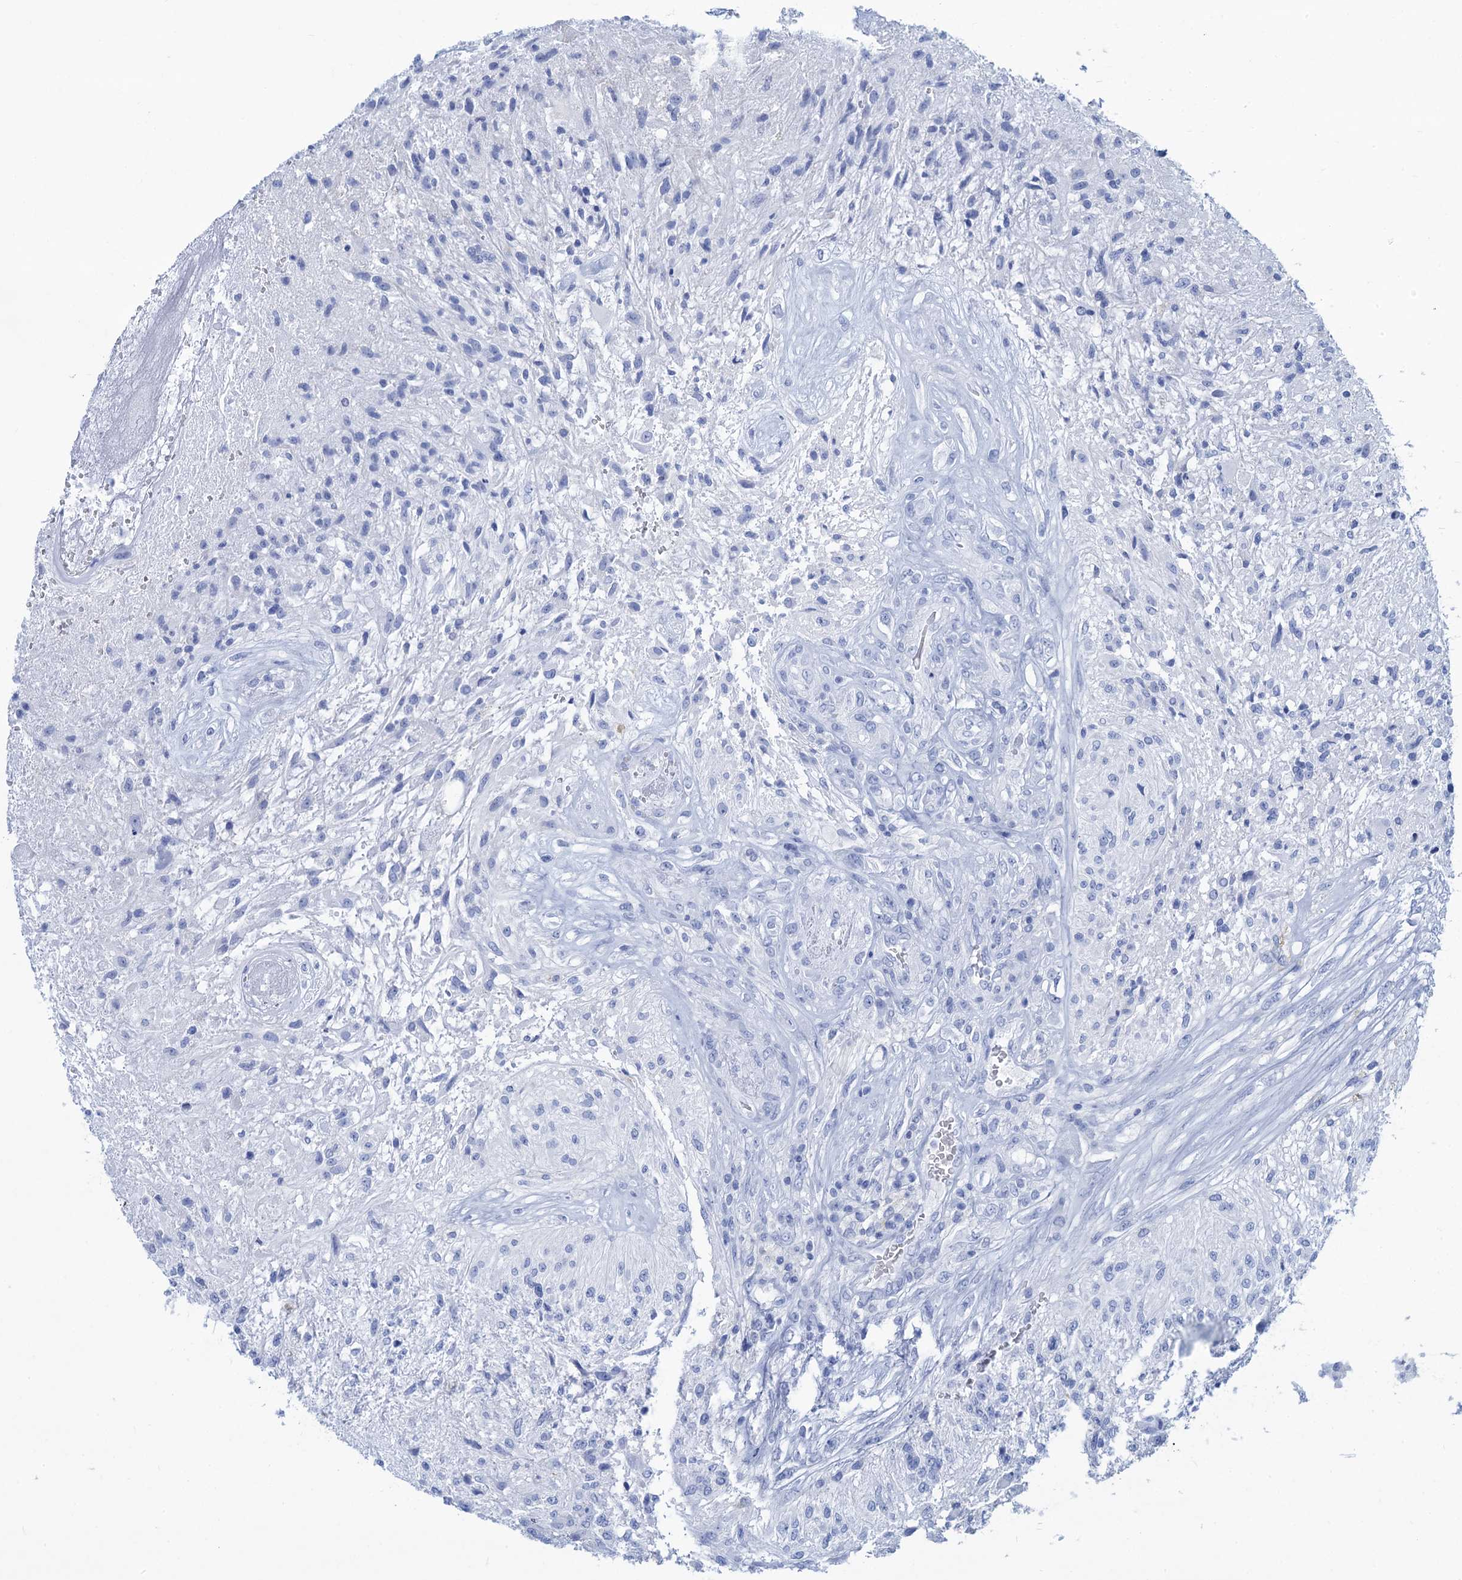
{"staining": {"intensity": "negative", "quantity": "none", "location": "none"}, "tissue": "glioma", "cell_type": "Tumor cells", "image_type": "cancer", "snomed": [{"axis": "morphology", "description": "Glioma, malignant, High grade"}, {"axis": "topography", "description": "Brain"}], "caption": "An immunohistochemistry (IHC) histopathology image of malignant glioma (high-grade) is shown. There is no staining in tumor cells of malignant glioma (high-grade). (Stains: DAB (3,3'-diaminobenzidine) immunohistochemistry with hematoxylin counter stain, Microscopy: brightfield microscopy at high magnification).", "gene": "CABYR", "patient": {"sex": "male", "age": 56}}